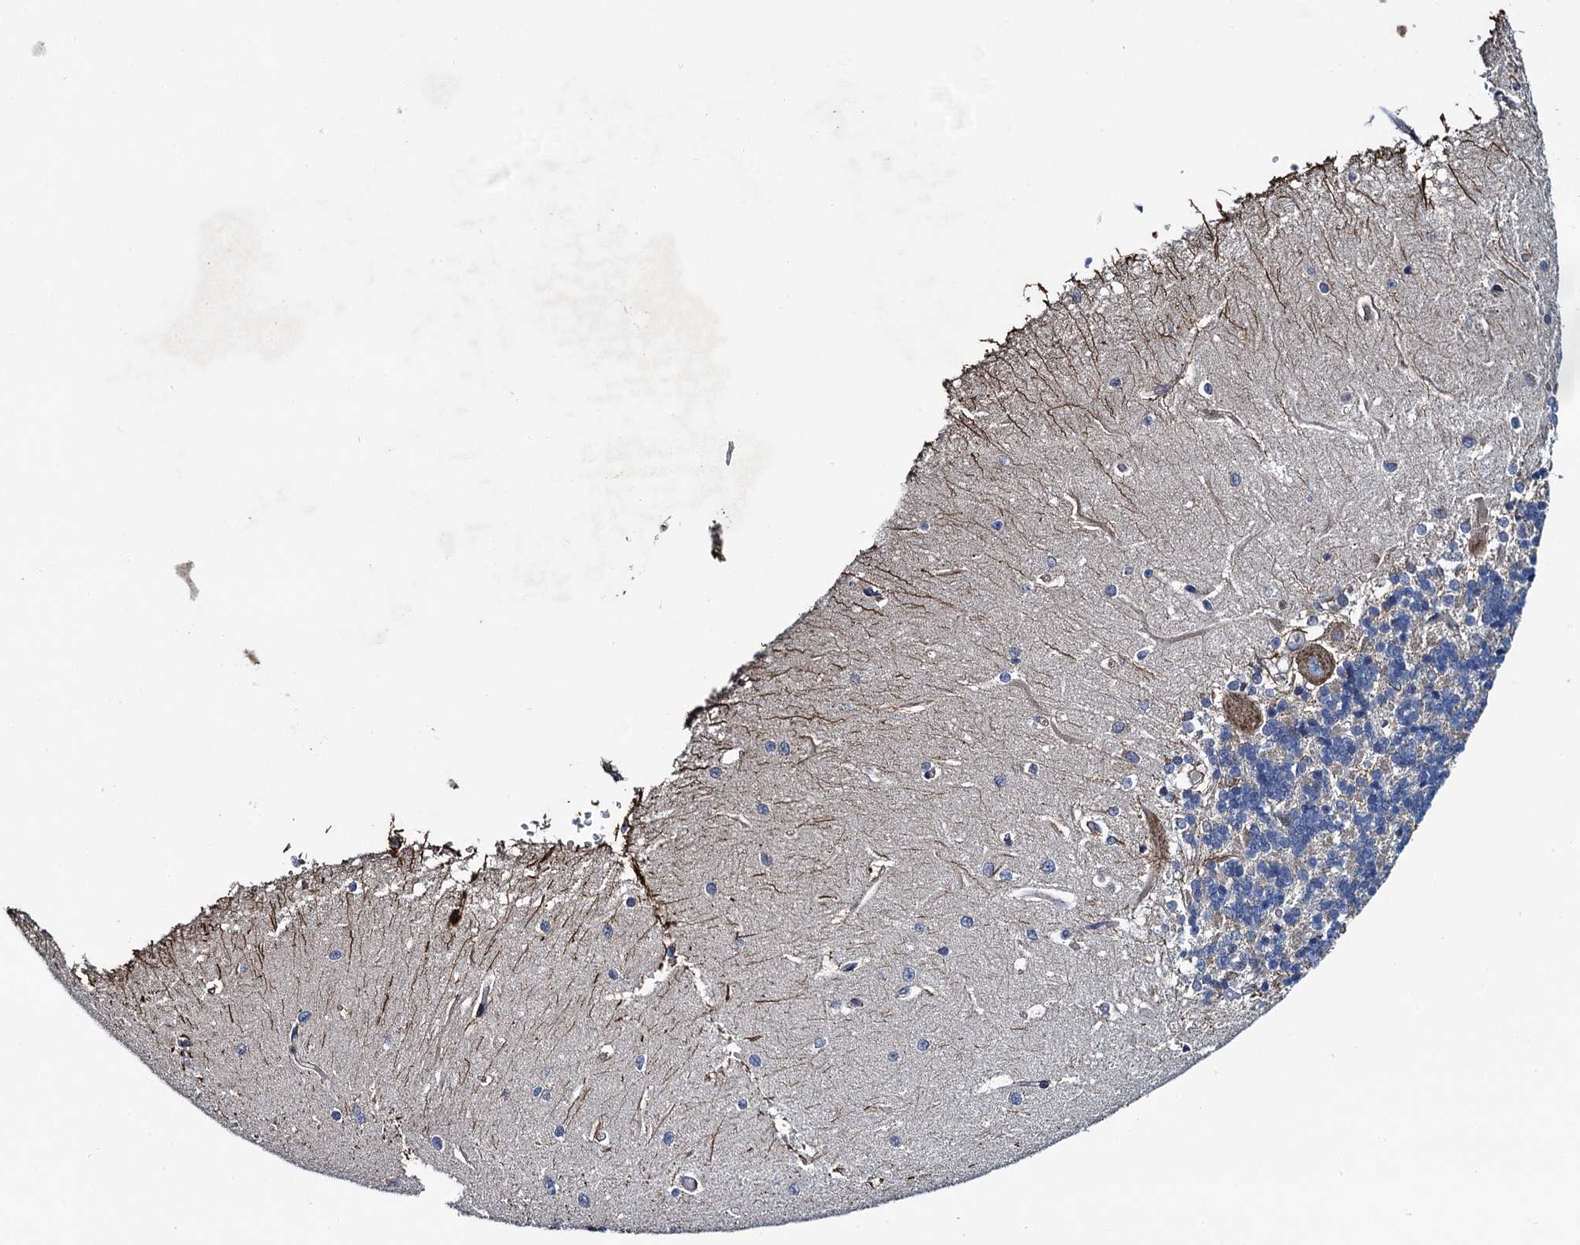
{"staining": {"intensity": "weak", "quantity": "<25%", "location": "cytoplasmic/membranous"}, "tissue": "cerebellum", "cell_type": "Cells in granular layer", "image_type": "normal", "snomed": [{"axis": "morphology", "description": "Normal tissue, NOS"}, {"axis": "topography", "description": "Cerebellum"}], "caption": "Image shows no significant protein positivity in cells in granular layer of normal cerebellum. (Brightfield microscopy of DAB immunohistochemistry at high magnification).", "gene": "ADCY9", "patient": {"sex": "male", "age": 37}}